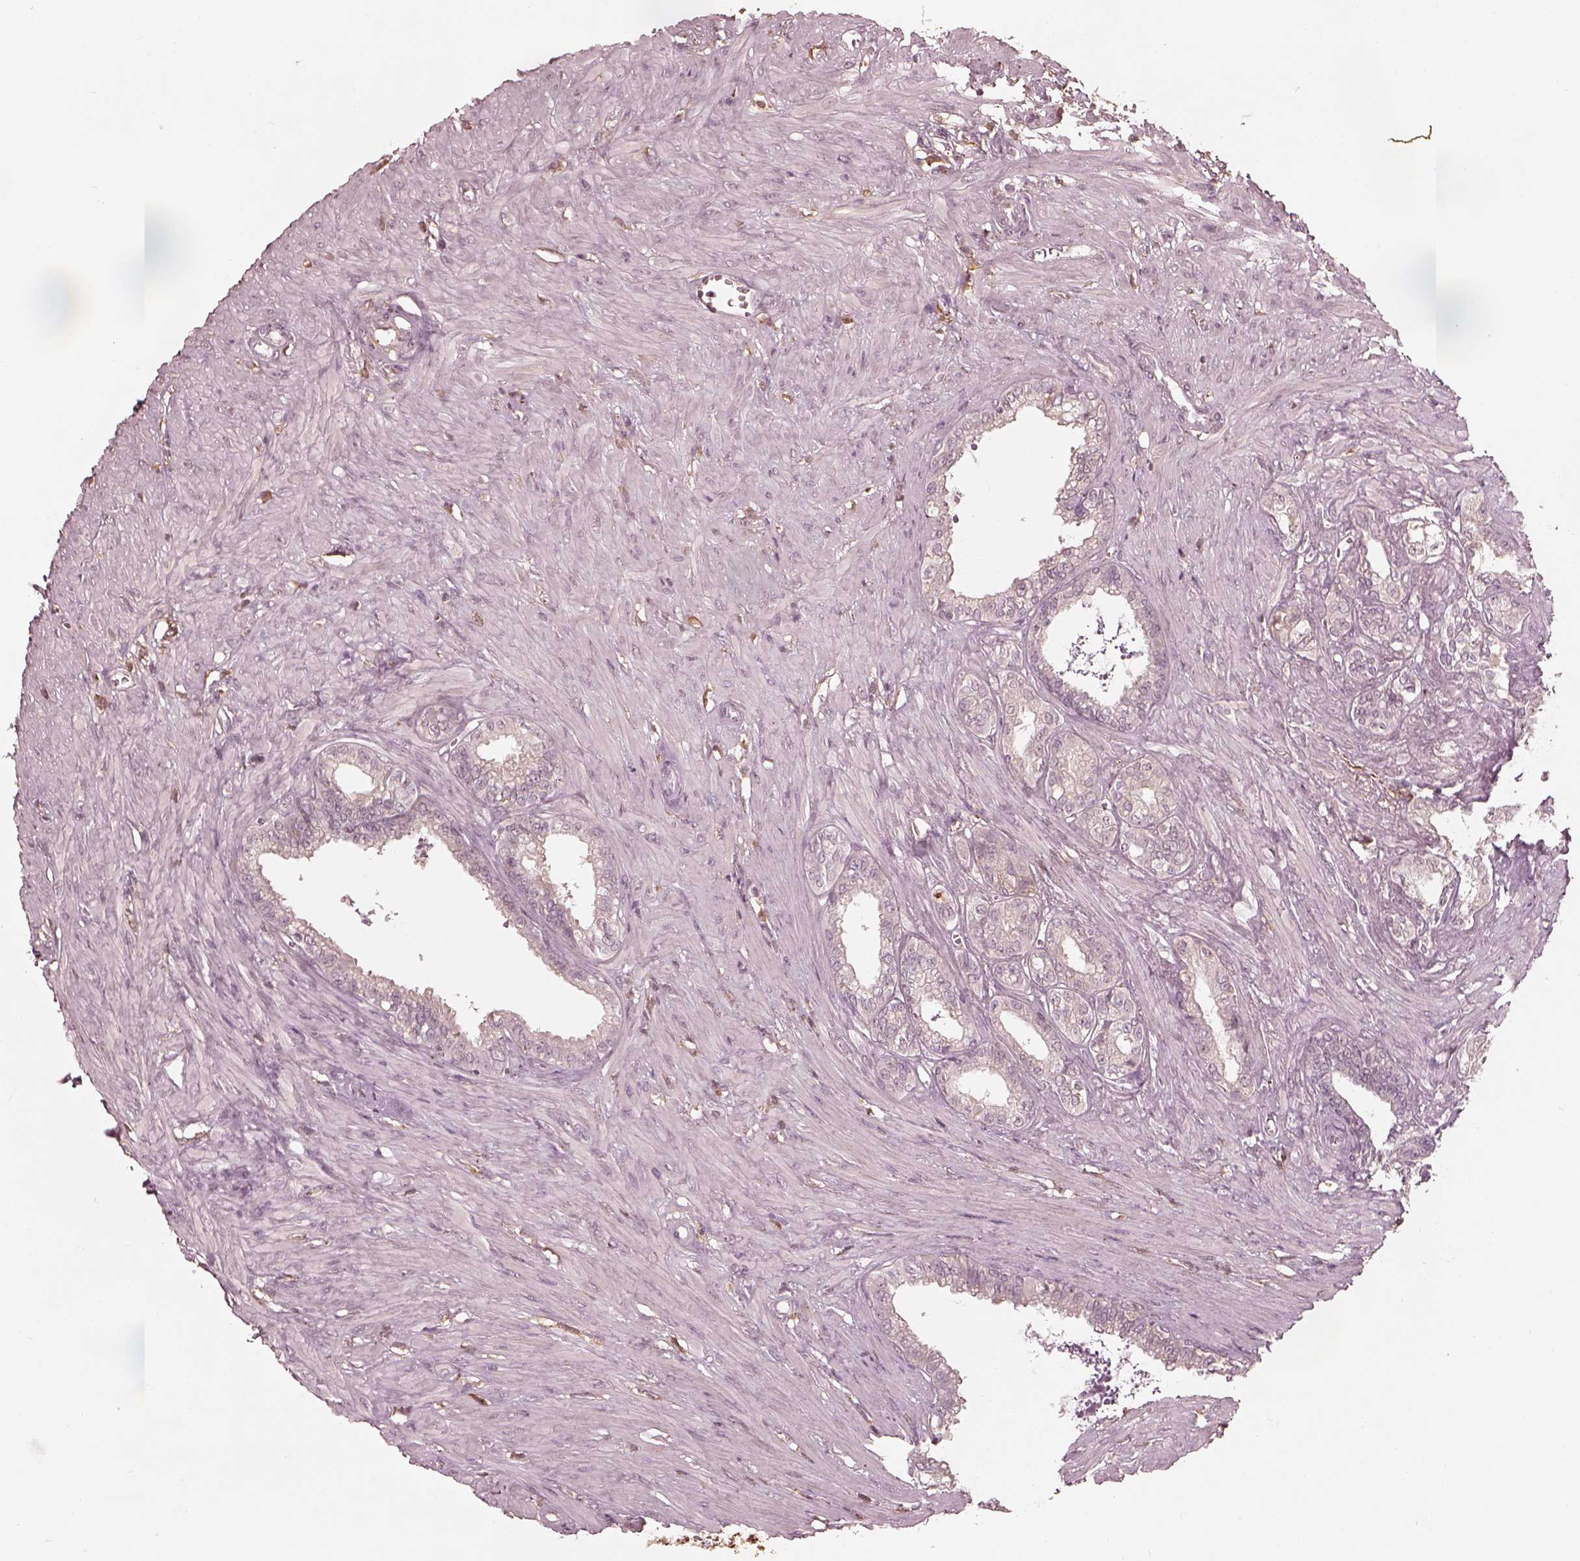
{"staining": {"intensity": "negative", "quantity": "none", "location": "none"}, "tissue": "seminal vesicle", "cell_type": "Glandular cells", "image_type": "normal", "snomed": [{"axis": "morphology", "description": "Normal tissue, NOS"}, {"axis": "morphology", "description": "Urothelial carcinoma, NOS"}, {"axis": "topography", "description": "Urinary bladder"}, {"axis": "topography", "description": "Seminal veicle"}], "caption": "Immunohistochemistry micrograph of unremarkable seminal vesicle stained for a protein (brown), which reveals no staining in glandular cells.", "gene": "CALR3", "patient": {"sex": "male", "age": 76}}